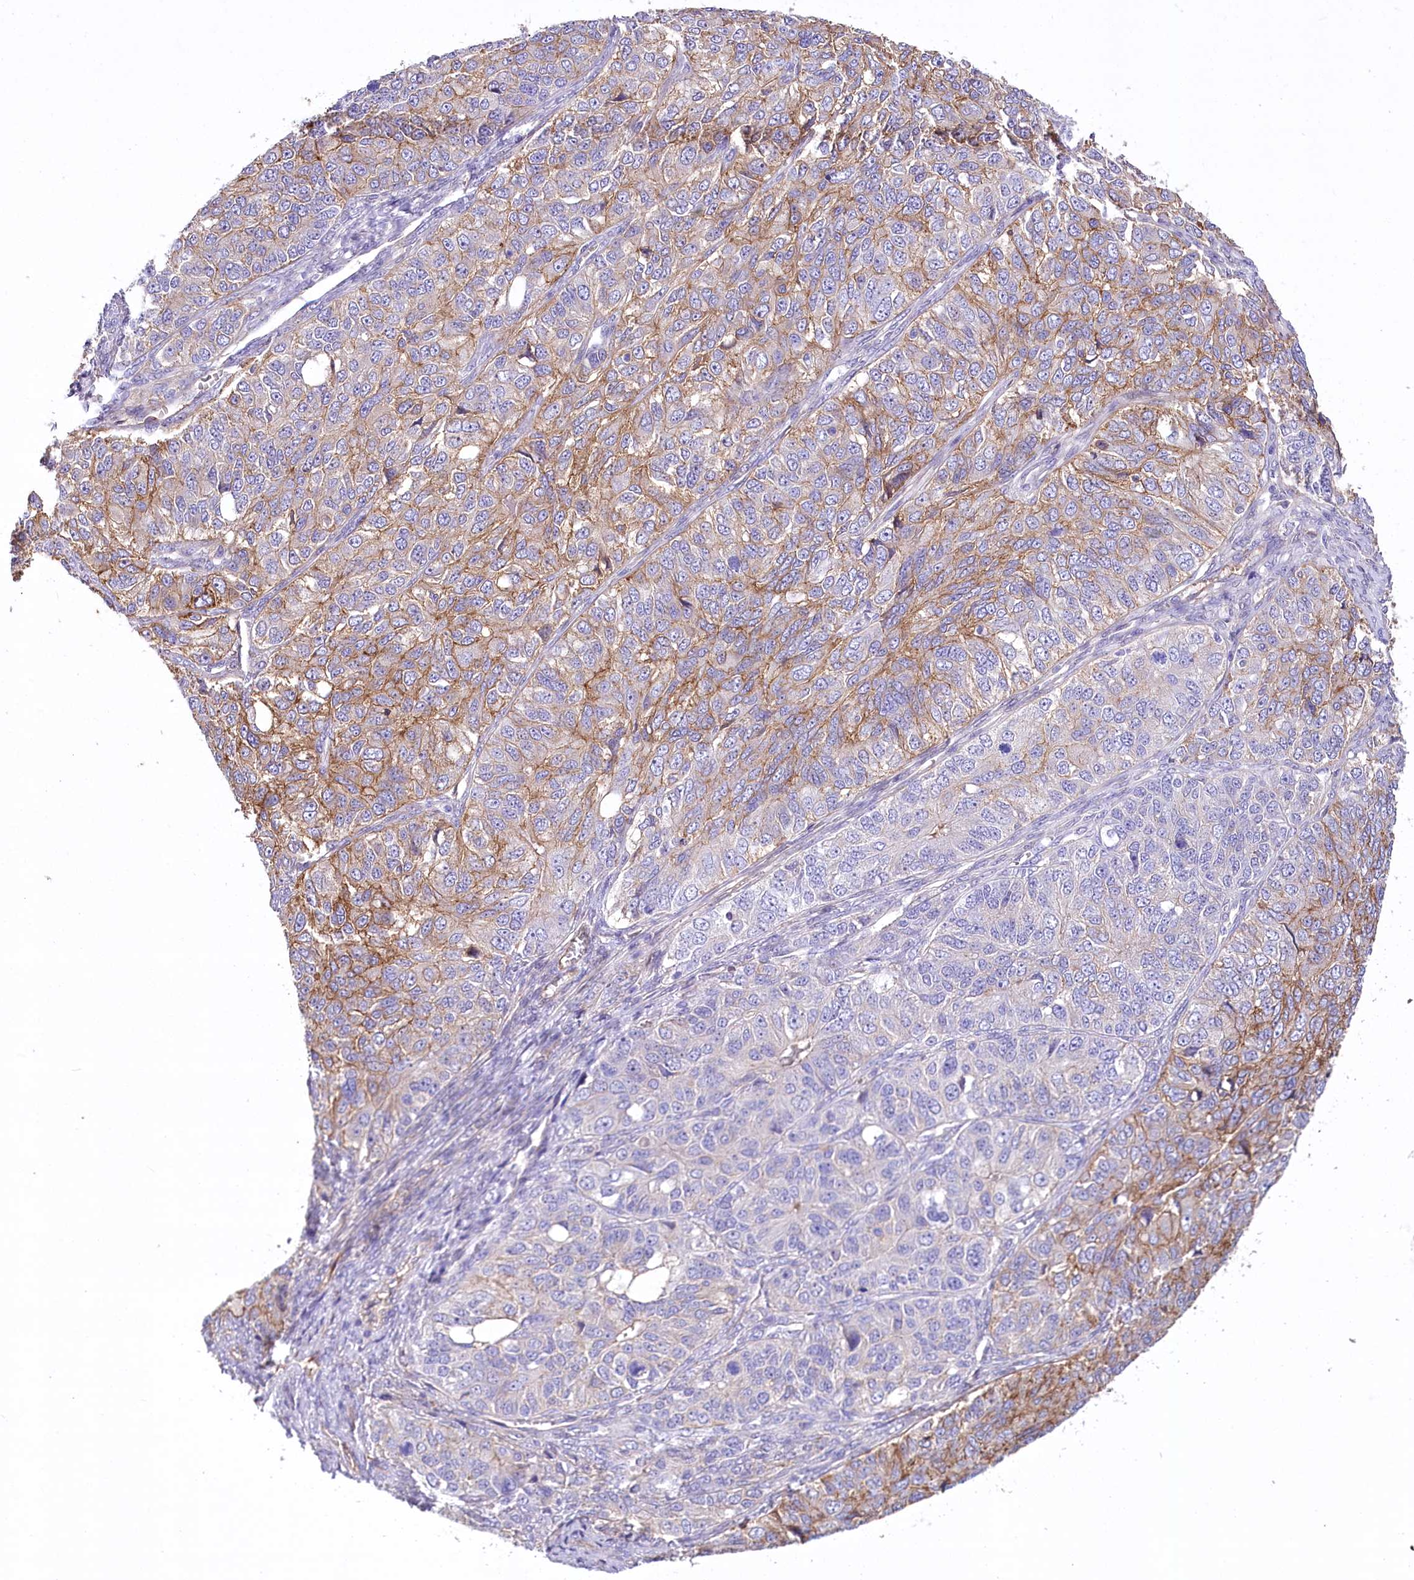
{"staining": {"intensity": "moderate", "quantity": "25%-75%", "location": "cytoplasmic/membranous"}, "tissue": "ovarian cancer", "cell_type": "Tumor cells", "image_type": "cancer", "snomed": [{"axis": "morphology", "description": "Carcinoma, endometroid"}, {"axis": "topography", "description": "Ovary"}], "caption": "IHC image of neoplastic tissue: ovarian endometroid carcinoma stained using IHC exhibits medium levels of moderate protein expression localized specifically in the cytoplasmic/membranous of tumor cells, appearing as a cytoplasmic/membranous brown color.", "gene": "CEP164", "patient": {"sex": "female", "age": 51}}